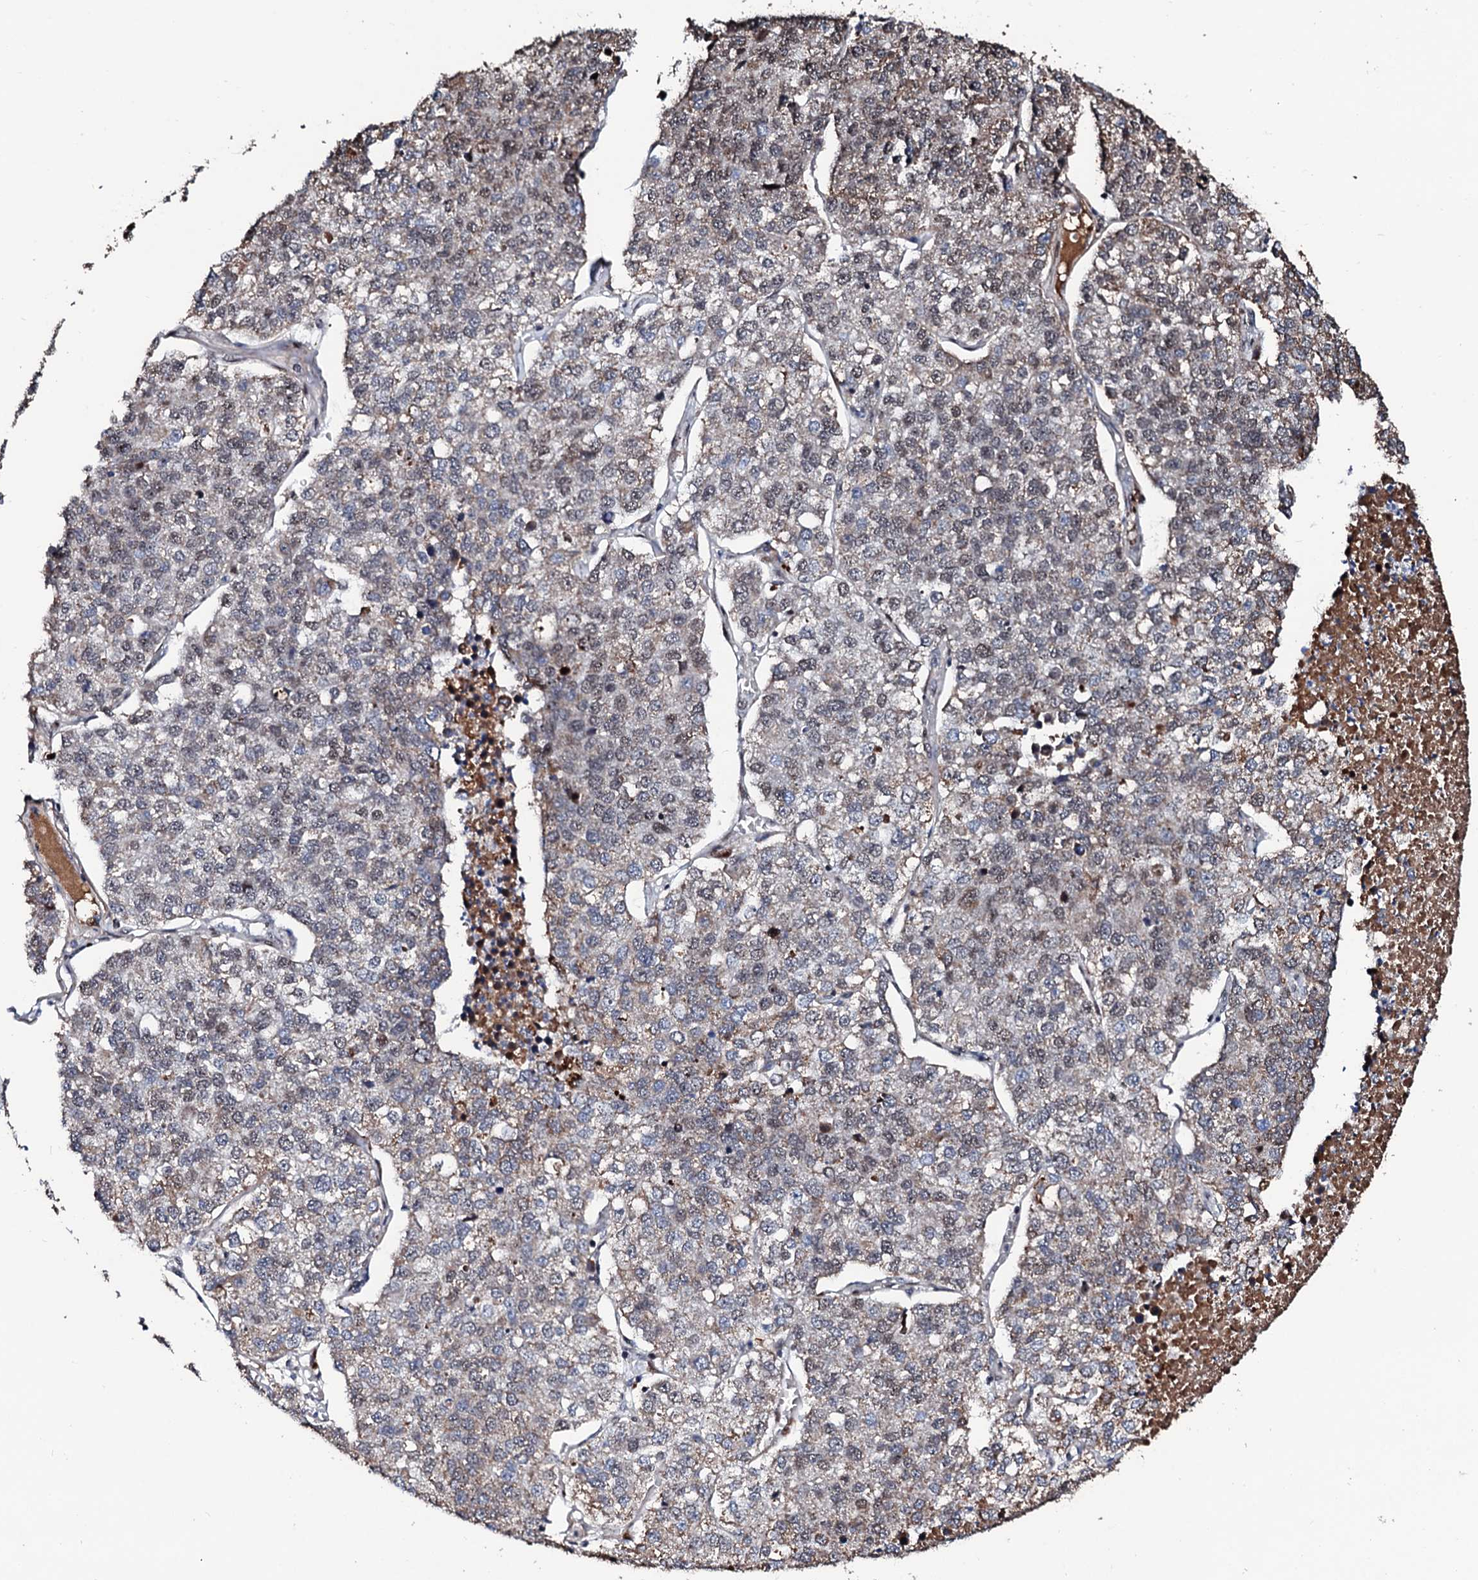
{"staining": {"intensity": "weak", "quantity": "25%-75%", "location": "cytoplasmic/membranous,nuclear"}, "tissue": "lung cancer", "cell_type": "Tumor cells", "image_type": "cancer", "snomed": [{"axis": "morphology", "description": "Adenocarcinoma, NOS"}, {"axis": "topography", "description": "Lung"}], "caption": "Lung adenocarcinoma stained for a protein (brown) shows weak cytoplasmic/membranous and nuclear positive positivity in about 25%-75% of tumor cells.", "gene": "KIF18A", "patient": {"sex": "male", "age": 49}}